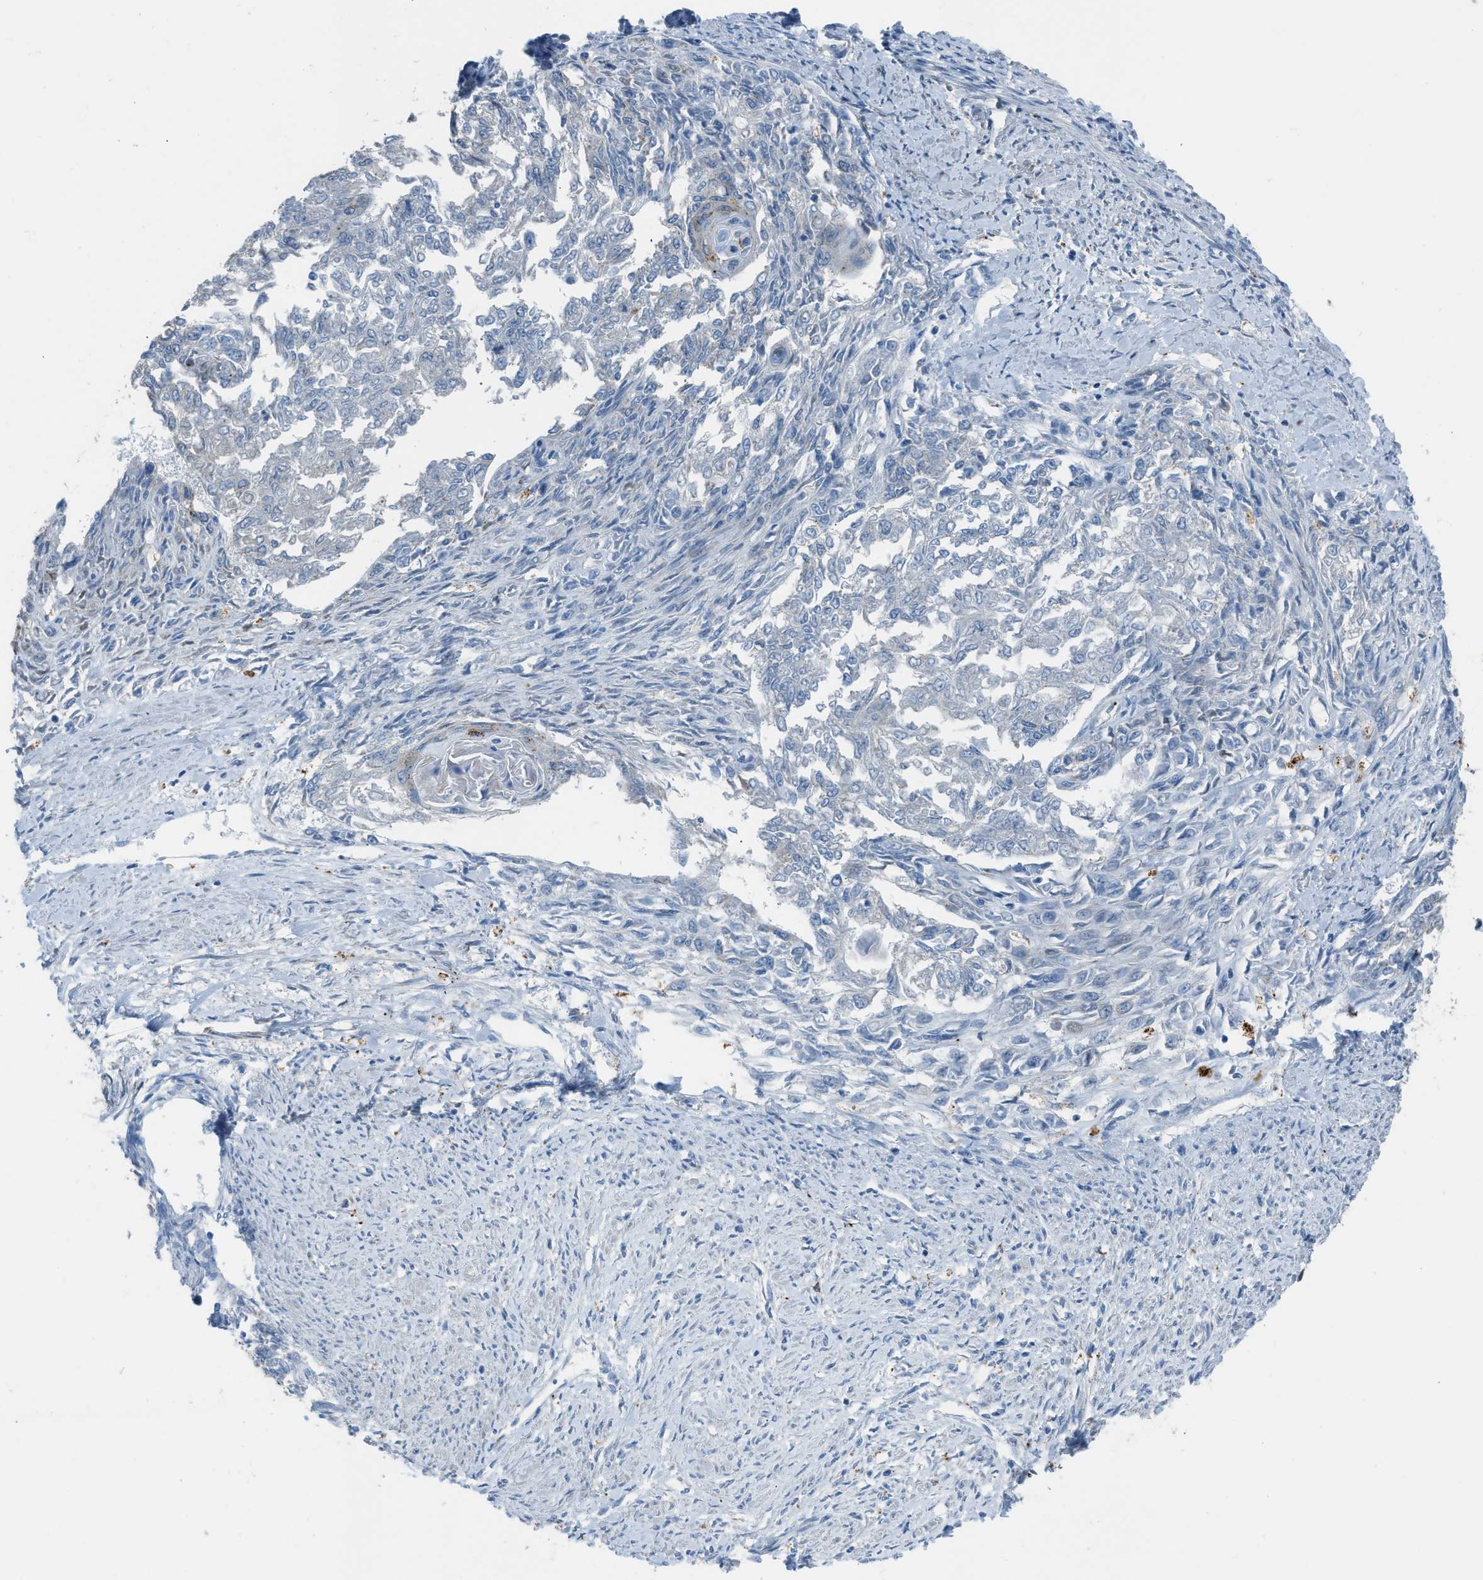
{"staining": {"intensity": "negative", "quantity": "none", "location": "none"}, "tissue": "endometrial cancer", "cell_type": "Tumor cells", "image_type": "cancer", "snomed": [{"axis": "morphology", "description": "Adenocarcinoma, NOS"}, {"axis": "topography", "description": "Endometrium"}], "caption": "Endometrial cancer (adenocarcinoma) stained for a protein using immunohistochemistry (IHC) displays no expression tumor cells.", "gene": "SMIM20", "patient": {"sex": "female", "age": 32}}